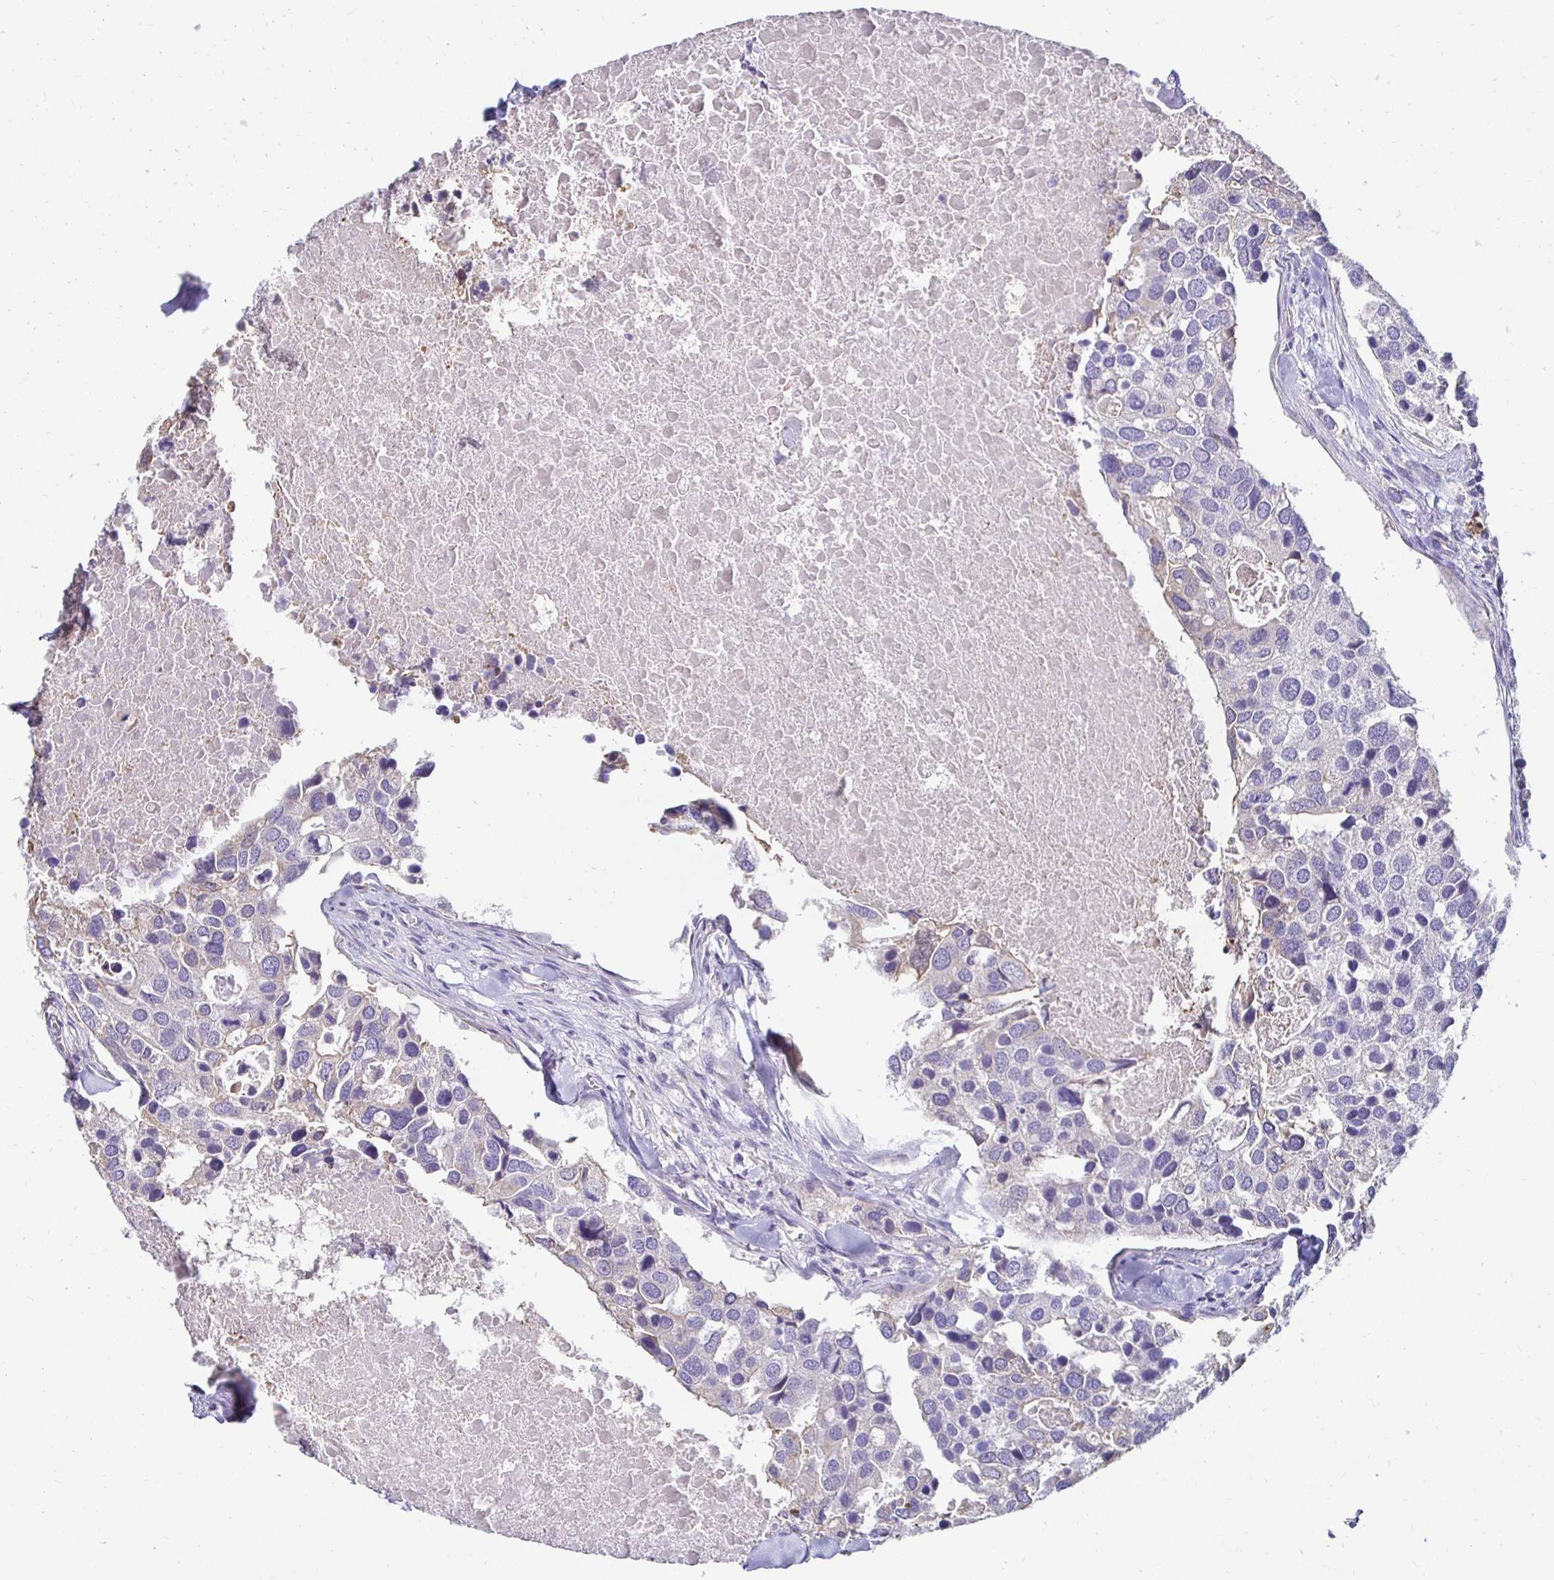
{"staining": {"intensity": "negative", "quantity": "none", "location": "none"}, "tissue": "breast cancer", "cell_type": "Tumor cells", "image_type": "cancer", "snomed": [{"axis": "morphology", "description": "Duct carcinoma"}, {"axis": "topography", "description": "Breast"}], "caption": "This is an immunohistochemistry (IHC) image of intraductal carcinoma (breast). There is no positivity in tumor cells.", "gene": "AKAP6", "patient": {"sex": "female", "age": 83}}